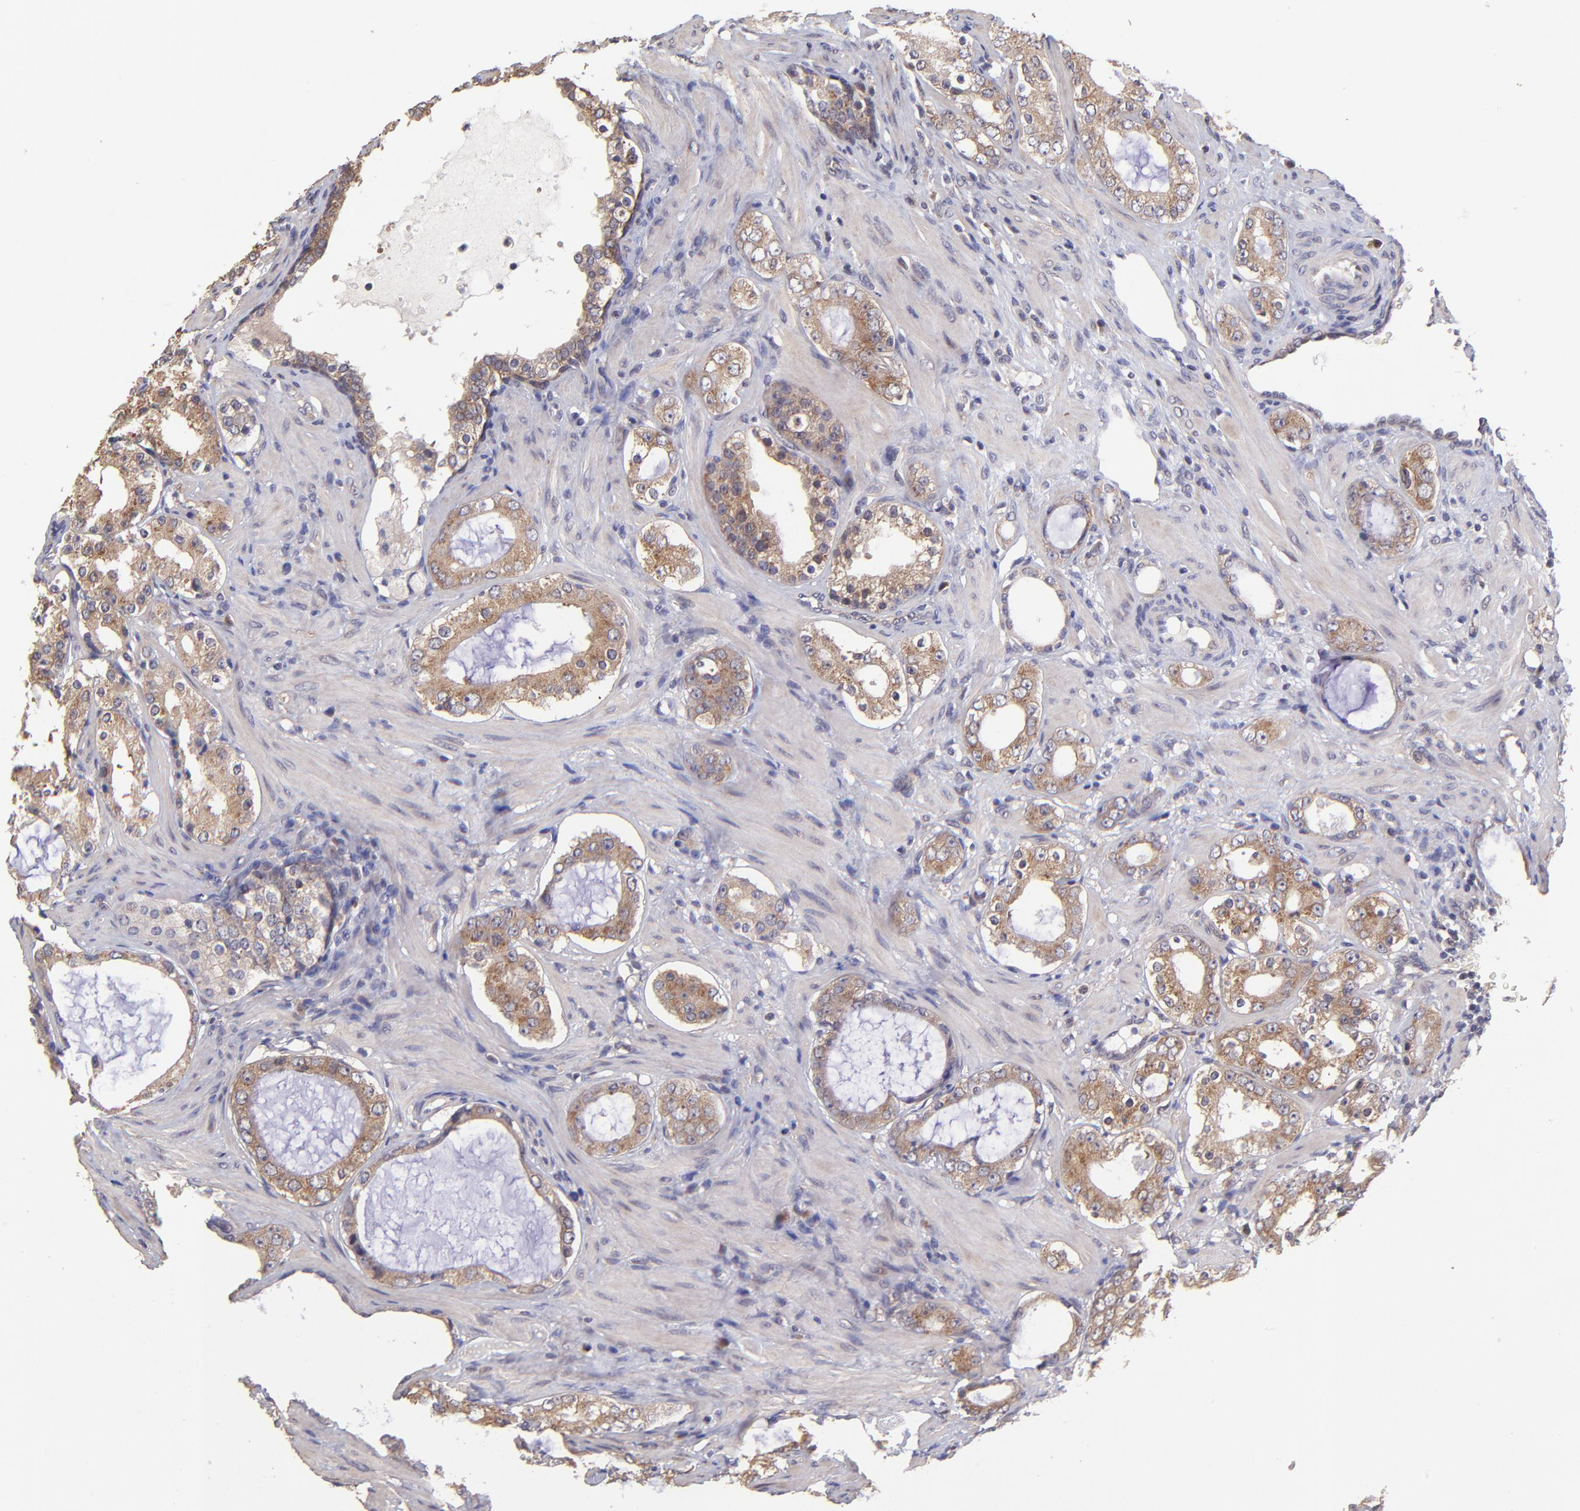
{"staining": {"intensity": "moderate", "quantity": ">75%", "location": "cytoplasmic/membranous"}, "tissue": "prostate cancer", "cell_type": "Tumor cells", "image_type": "cancer", "snomed": [{"axis": "morphology", "description": "Adenocarcinoma, Medium grade"}, {"axis": "topography", "description": "Prostate"}], "caption": "A brown stain labels moderate cytoplasmic/membranous positivity of a protein in prostate cancer tumor cells. The protein is shown in brown color, while the nuclei are stained blue.", "gene": "NSF", "patient": {"sex": "male", "age": 73}}